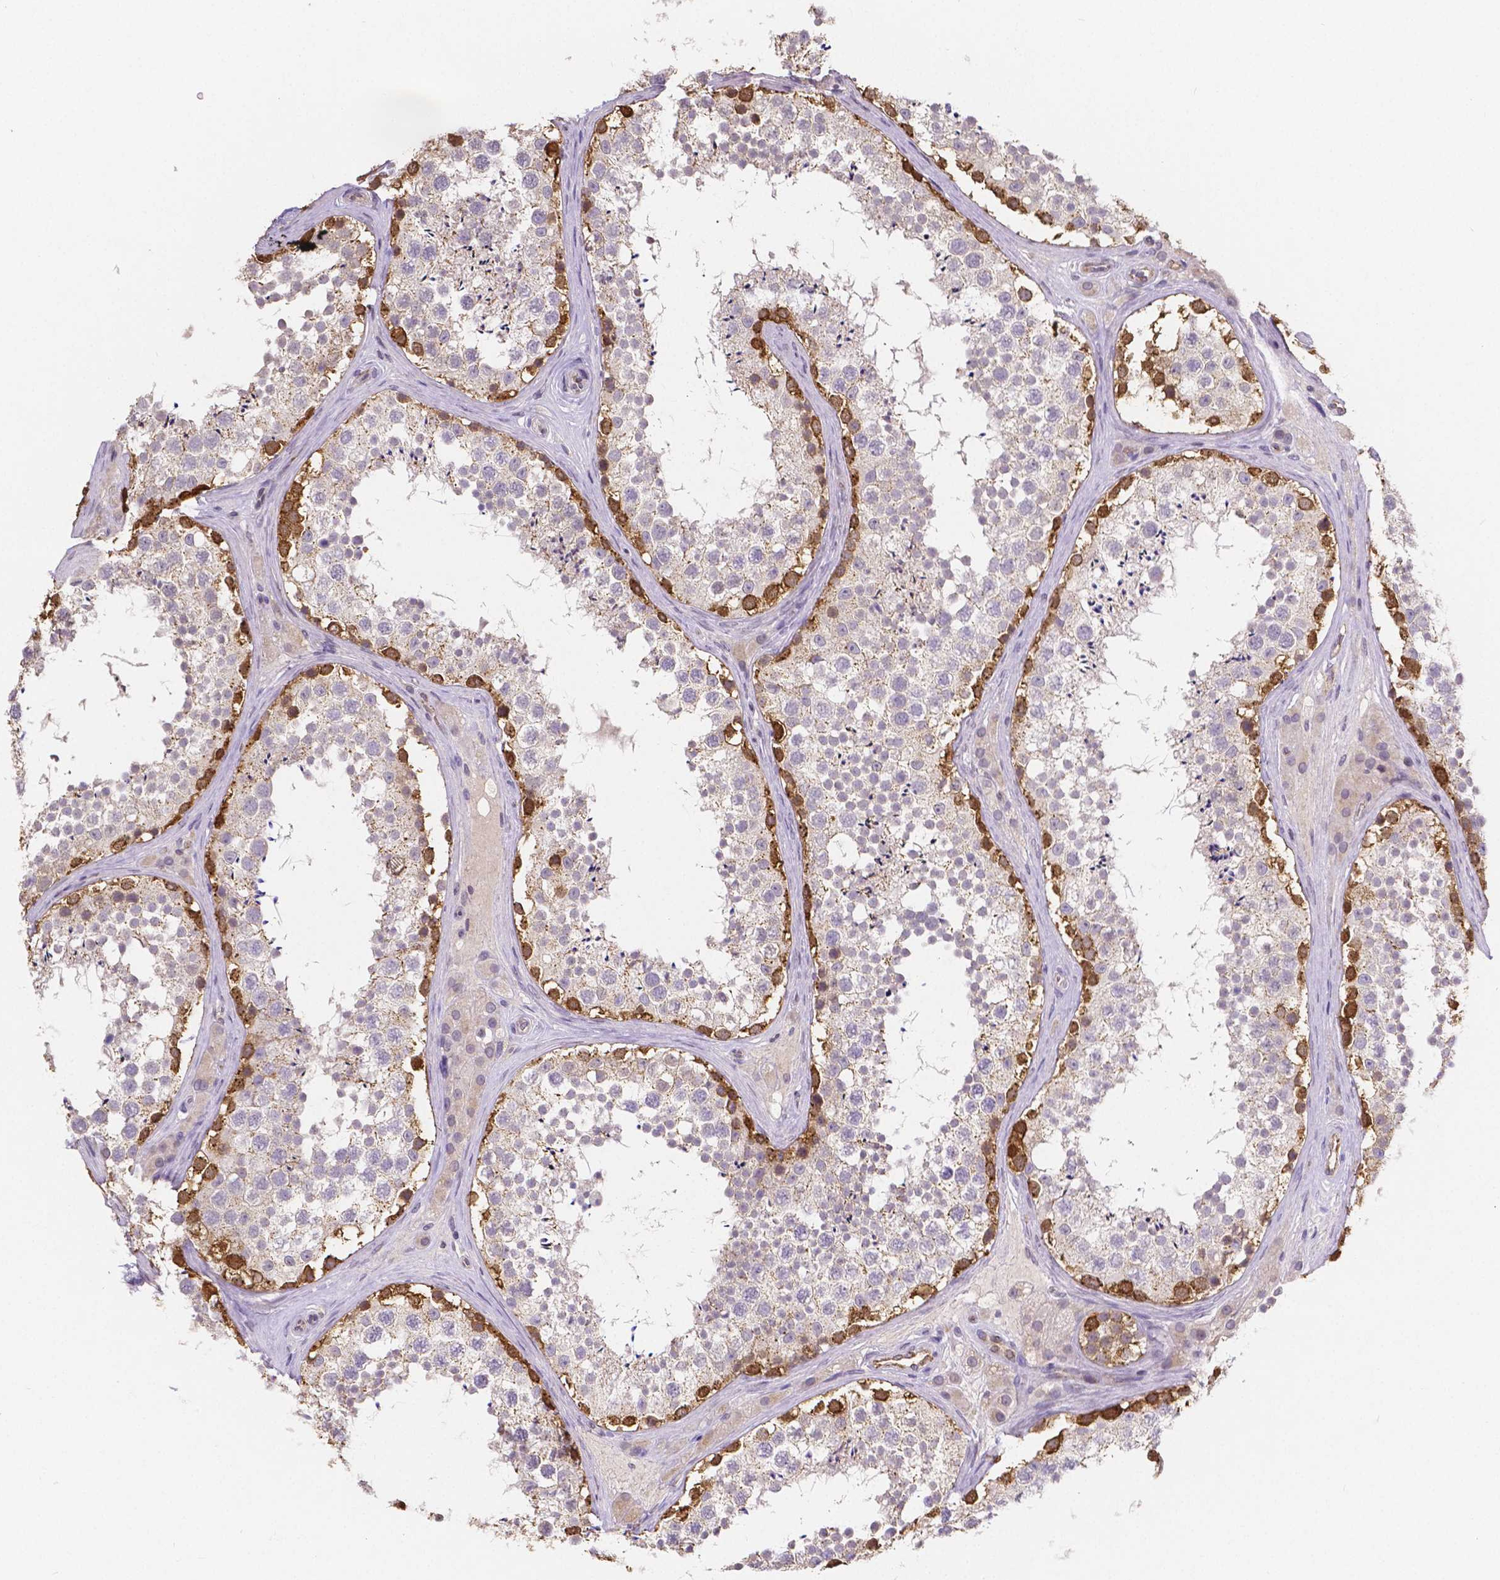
{"staining": {"intensity": "strong", "quantity": "<25%", "location": "cytoplasmic/membranous"}, "tissue": "testis", "cell_type": "Cells in seminiferous ducts", "image_type": "normal", "snomed": [{"axis": "morphology", "description": "Normal tissue, NOS"}, {"axis": "topography", "description": "Testis"}], "caption": "About <25% of cells in seminiferous ducts in benign testis demonstrate strong cytoplasmic/membranous protein staining as visualized by brown immunohistochemical staining.", "gene": "ELAVL2", "patient": {"sex": "male", "age": 41}}